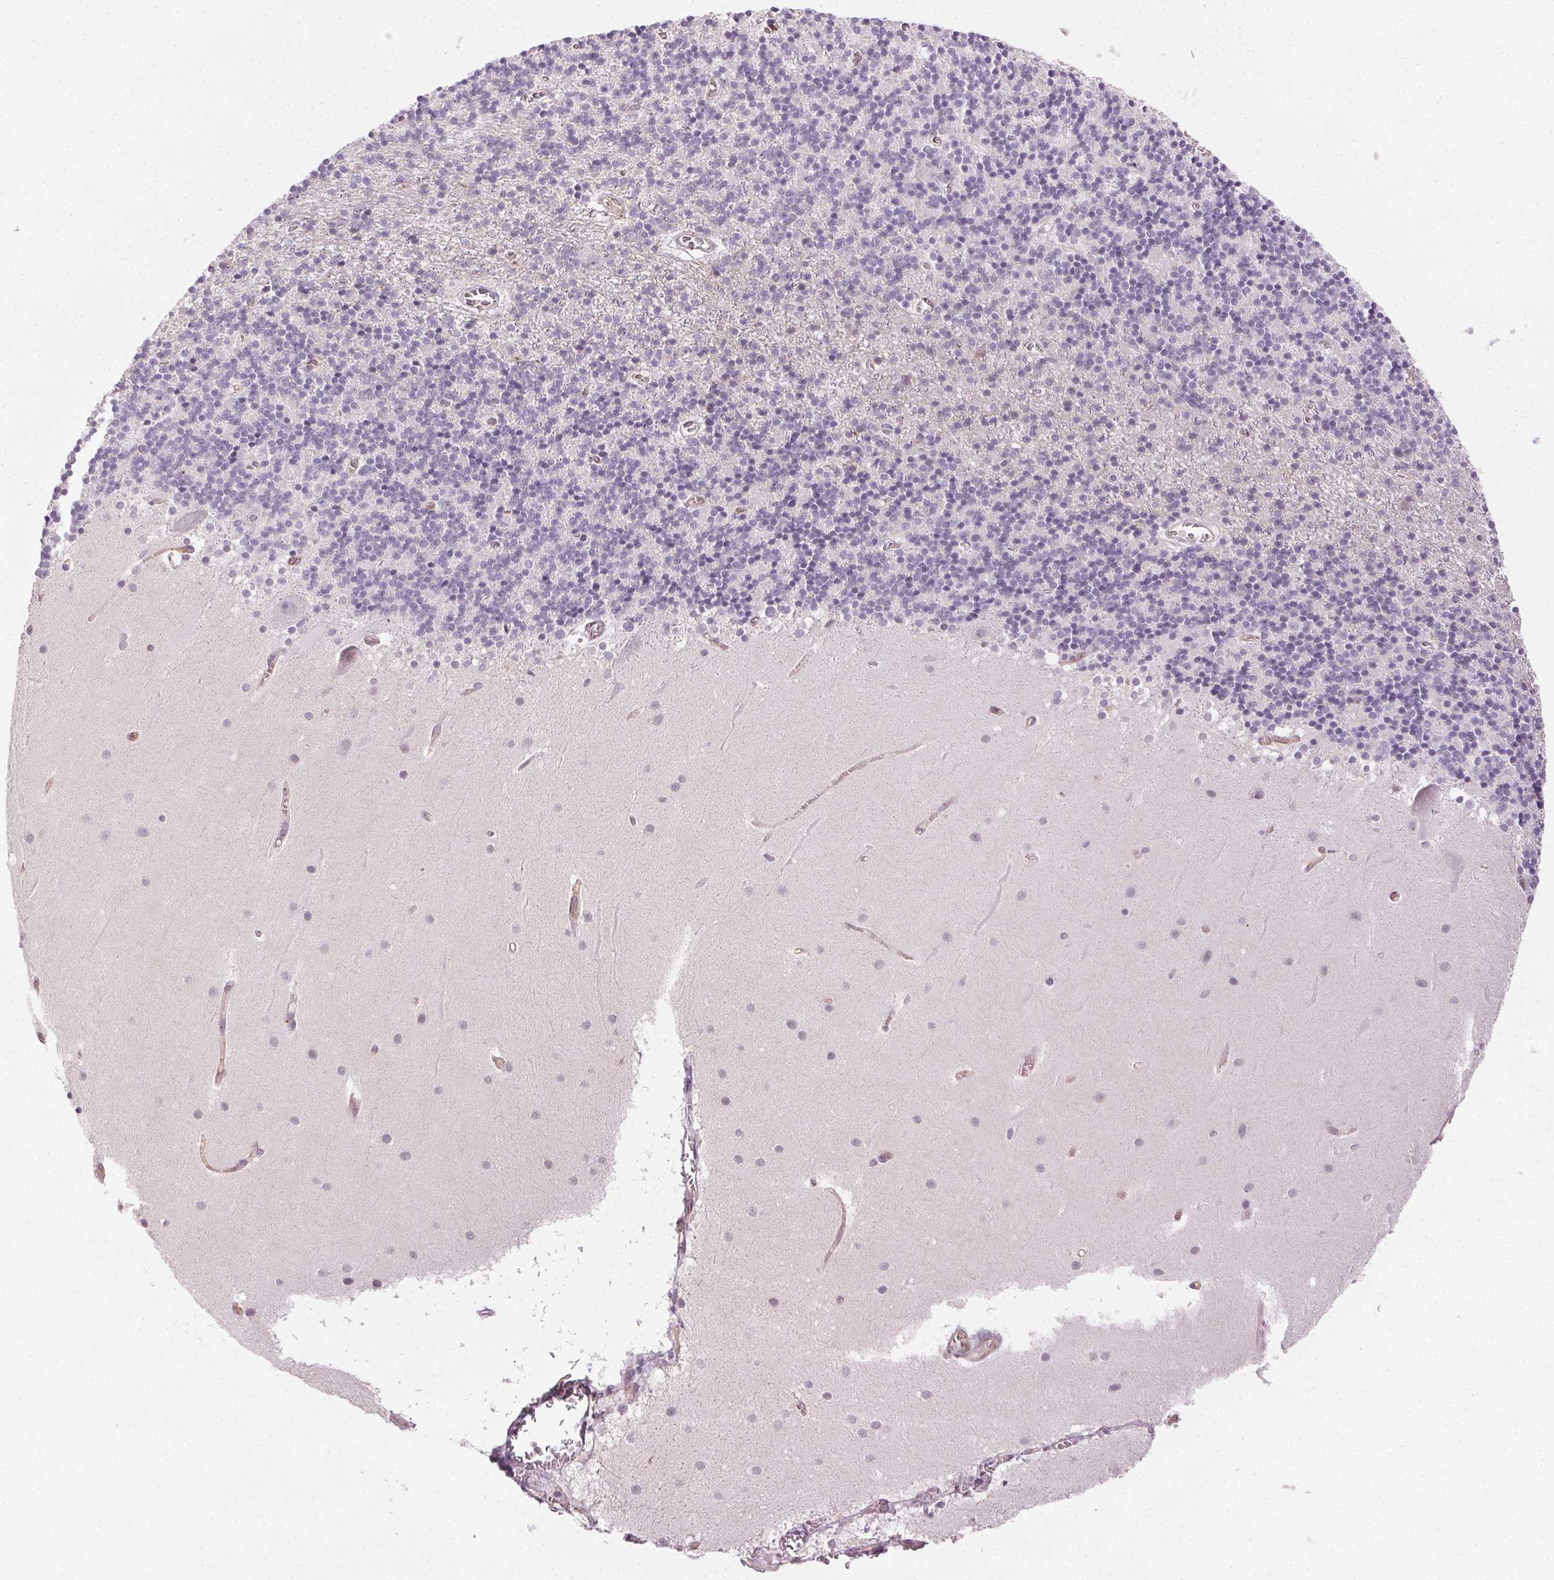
{"staining": {"intensity": "negative", "quantity": "none", "location": "none"}, "tissue": "cerebellum", "cell_type": "Cells in granular layer", "image_type": "normal", "snomed": [{"axis": "morphology", "description": "Normal tissue, NOS"}, {"axis": "topography", "description": "Cerebellum"}], "caption": "This is a micrograph of IHC staining of benign cerebellum, which shows no expression in cells in granular layer.", "gene": "AIF1L", "patient": {"sex": "male", "age": 70}}